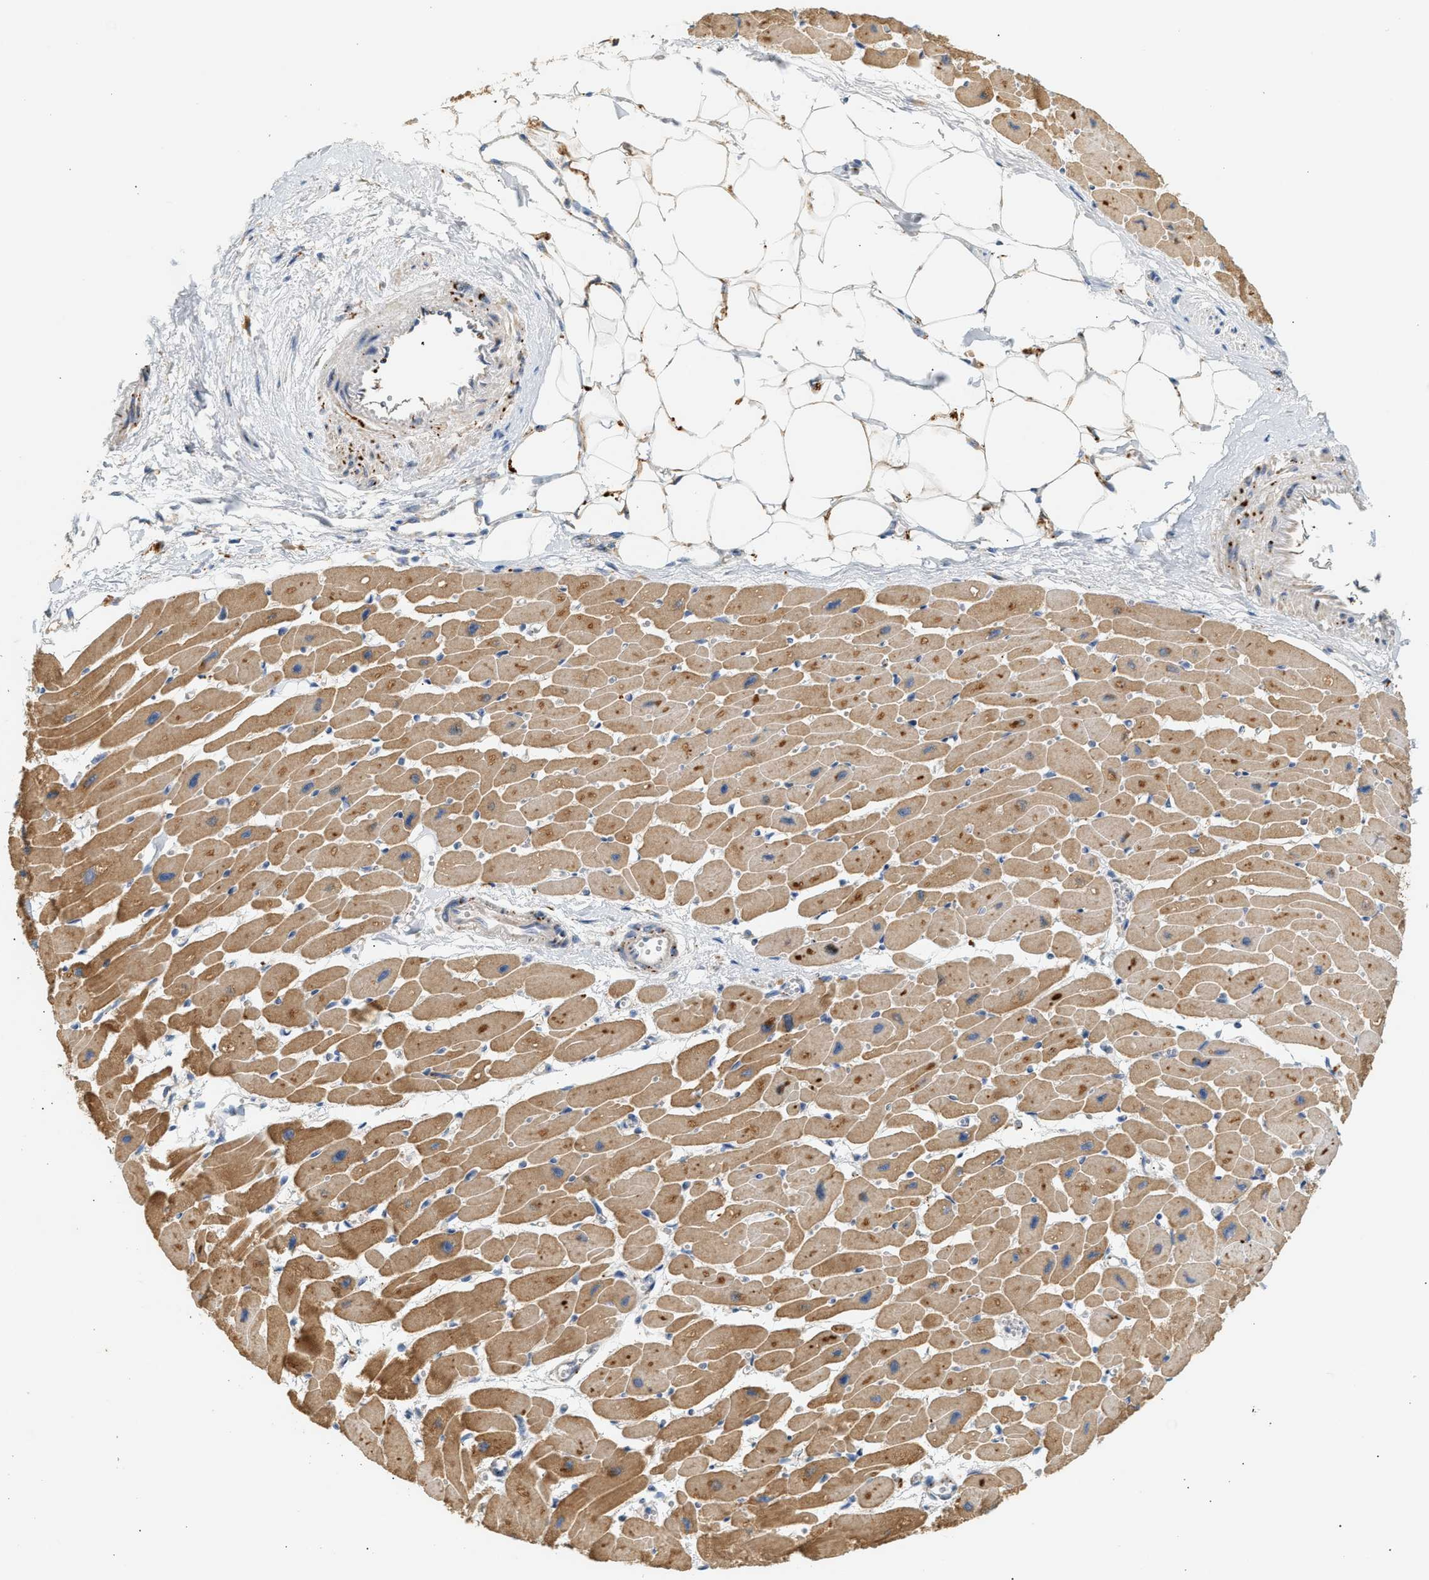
{"staining": {"intensity": "moderate", "quantity": ">75%", "location": "cytoplasmic/membranous"}, "tissue": "heart muscle", "cell_type": "Cardiomyocytes", "image_type": "normal", "snomed": [{"axis": "morphology", "description": "Normal tissue, NOS"}, {"axis": "topography", "description": "Heart"}], "caption": "Cardiomyocytes exhibit moderate cytoplasmic/membranous positivity in about >75% of cells in unremarkable heart muscle. (IHC, brightfield microscopy, high magnification).", "gene": "ENTHD1", "patient": {"sex": "female", "age": 54}}